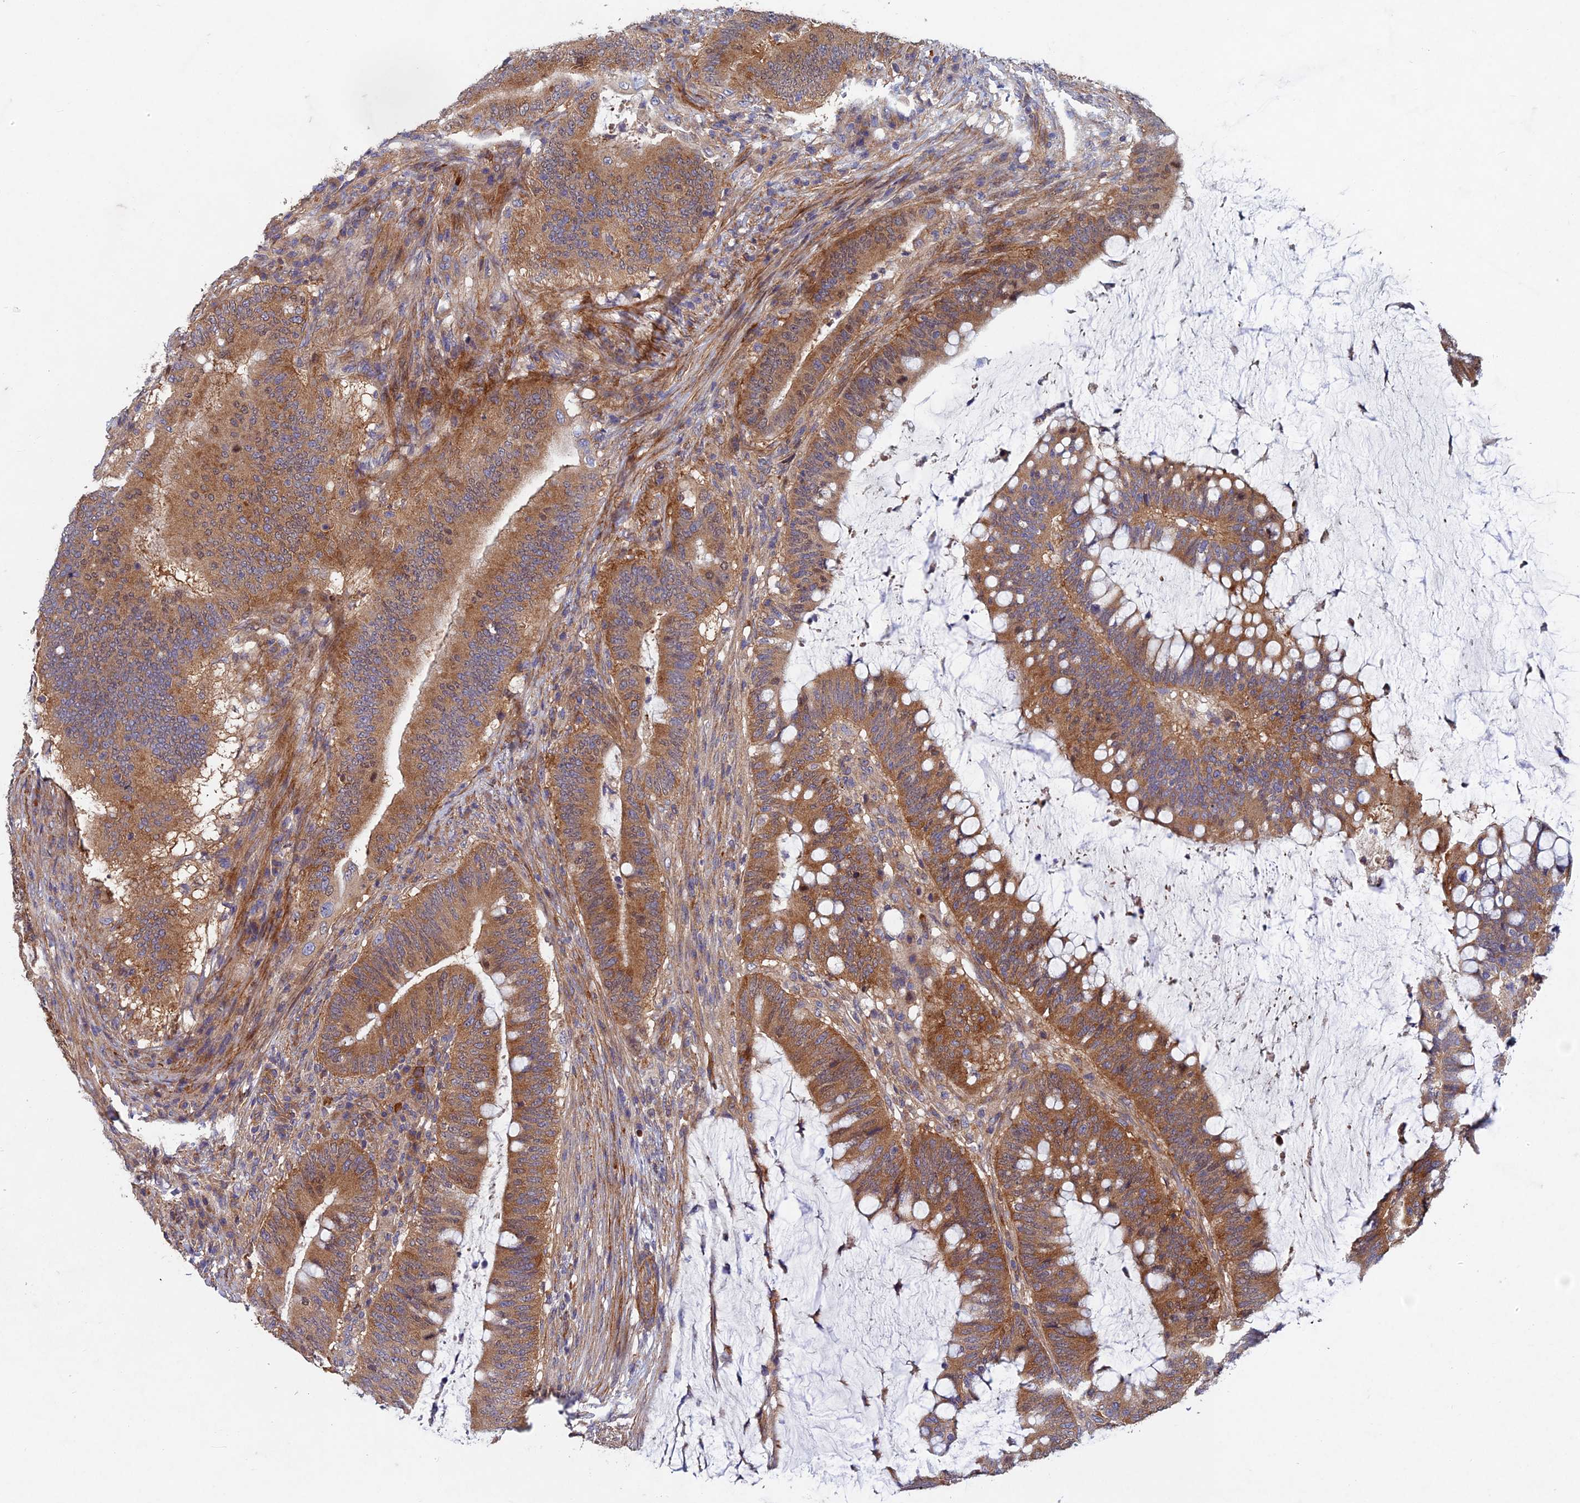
{"staining": {"intensity": "strong", "quantity": ">75%", "location": "cytoplasmic/membranous,nuclear"}, "tissue": "colorectal cancer", "cell_type": "Tumor cells", "image_type": "cancer", "snomed": [{"axis": "morphology", "description": "Adenocarcinoma, NOS"}, {"axis": "topography", "description": "Colon"}], "caption": "This histopathology image shows adenocarcinoma (colorectal) stained with immunohistochemistry to label a protein in brown. The cytoplasmic/membranous and nuclear of tumor cells show strong positivity for the protein. Nuclei are counter-stained blue.", "gene": "NCAPG", "patient": {"sex": "female", "age": 66}}